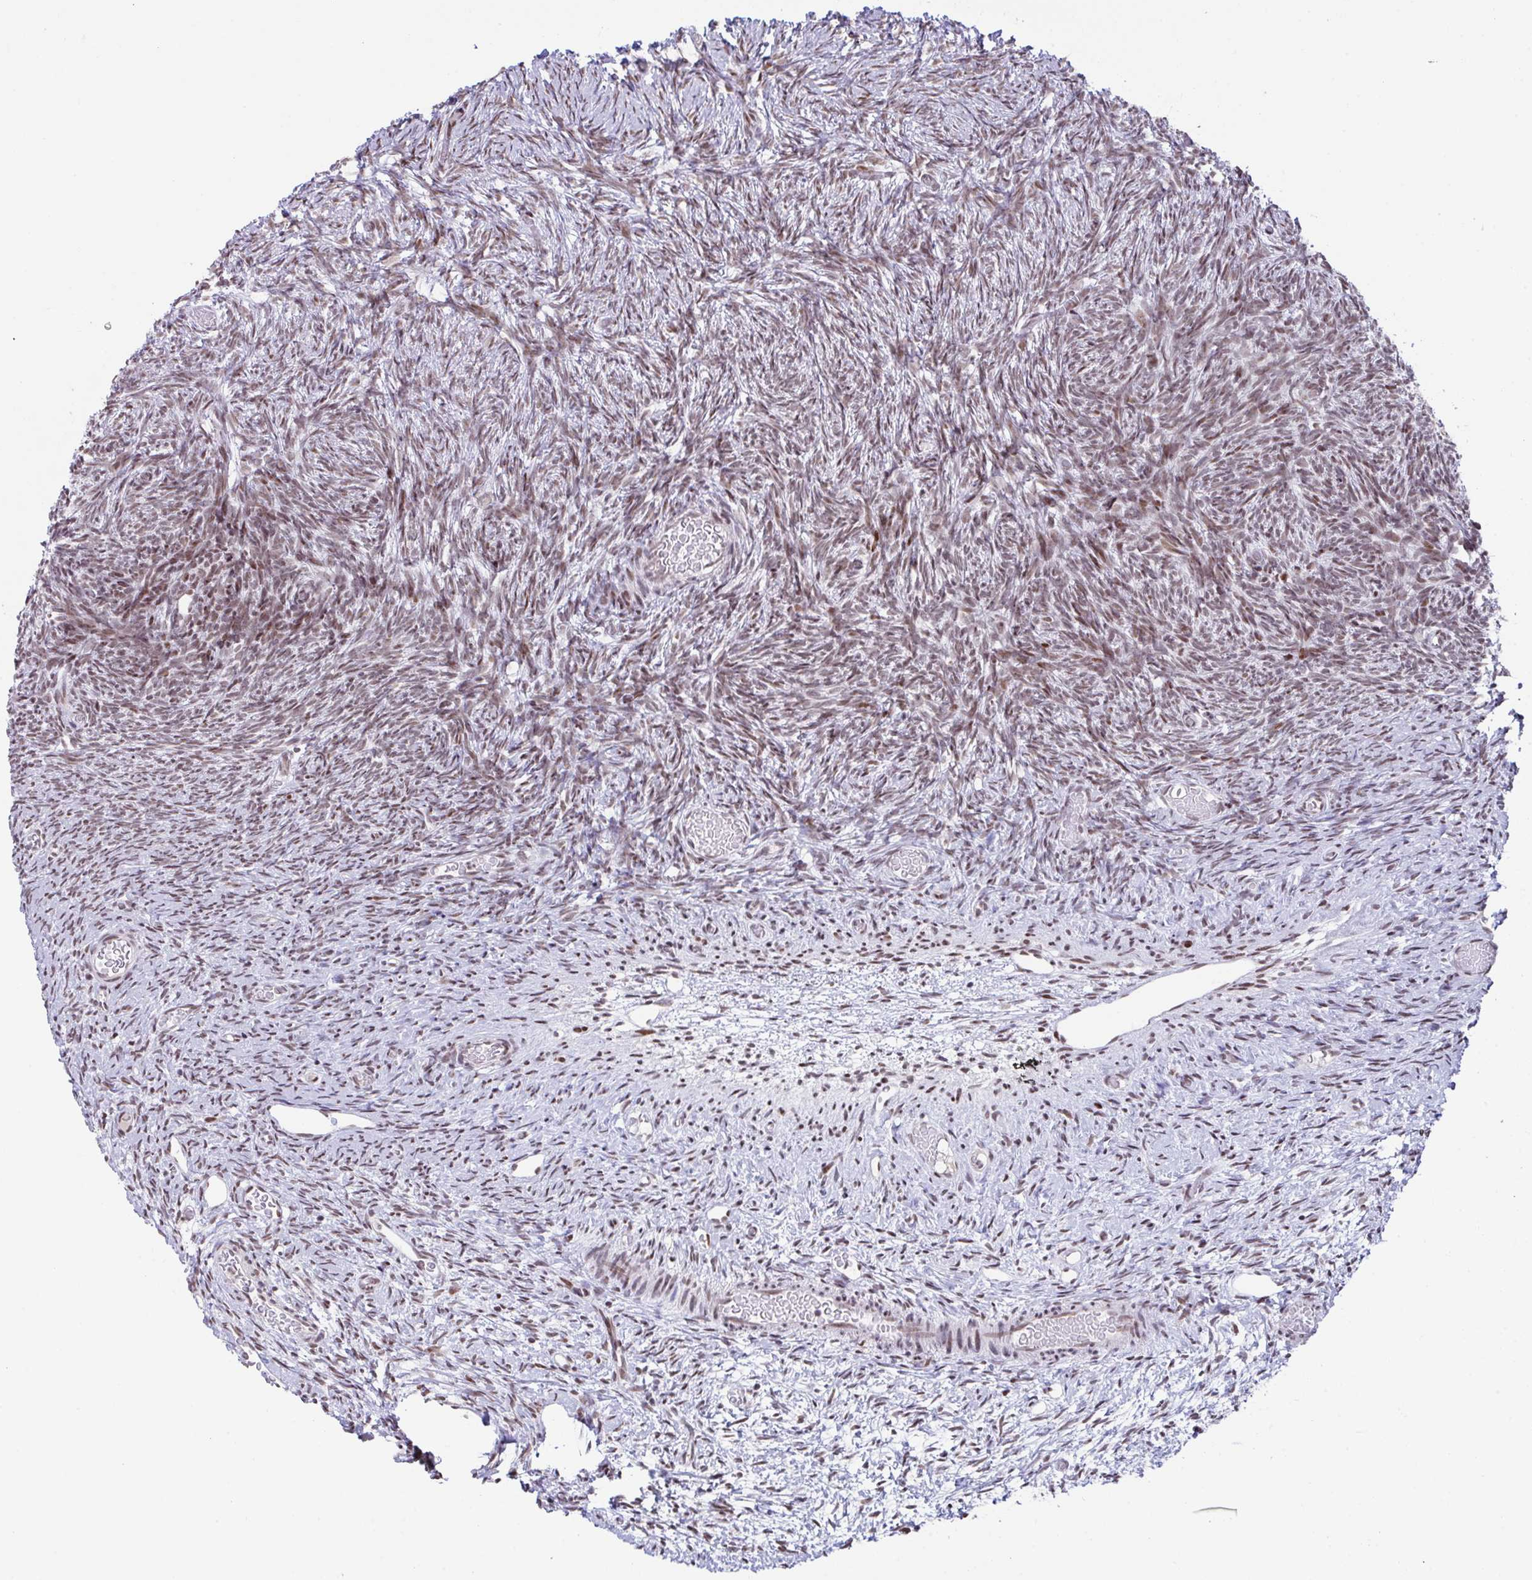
{"staining": {"intensity": "moderate", "quantity": ">75%", "location": "nuclear"}, "tissue": "ovary", "cell_type": "Follicle cells", "image_type": "normal", "snomed": [{"axis": "morphology", "description": "Normal tissue, NOS"}, {"axis": "topography", "description": "Ovary"}], "caption": "The image displays a brown stain indicating the presence of a protein in the nuclear of follicle cells in ovary. (brown staining indicates protein expression, while blue staining denotes nuclei).", "gene": "CLP1", "patient": {"sex": "female", "age": 39}}